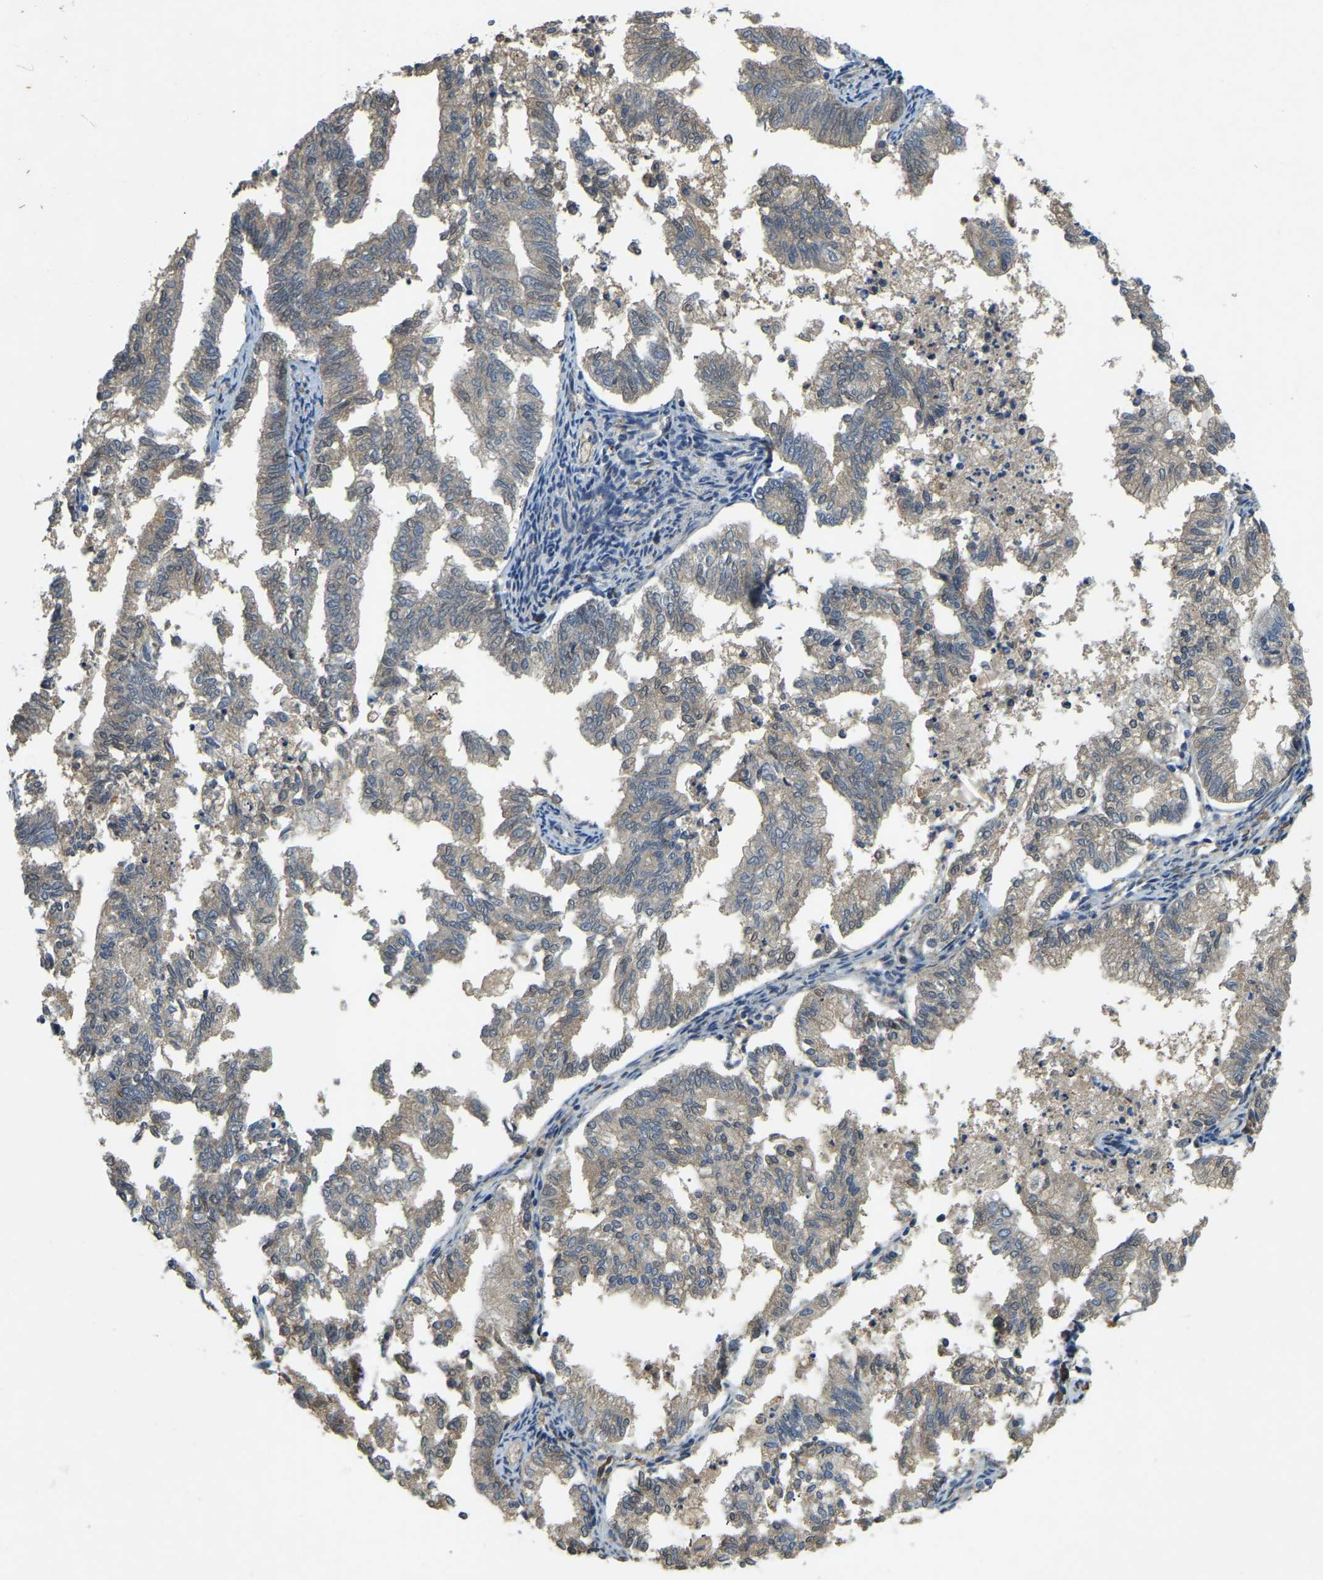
{"staining": {"intensity": "weak", "quantity": "25%-75%", "location": "cytoplasmic/membranous"}, "tissue": "endometrial cancer", "cell_type": "Tumor cells", "image_type": "cancer", "snomed": [{"axis": "morphology", "description": "Necrosis, NOS"}, {"axis": "morphology", "description": "Adenocarcinoma, NOS"}, {"axis": "topography", "description": "Endometrium"}], "caption": "Human endometrial adenocarcinoma stained for a protein (brown) demonstrates weak cytoplasmic/membranous positive positivity in about 25%-75% of tumor cells.", "gene": "CFLAR", "patient": {"sex": "female", "age": 79}}